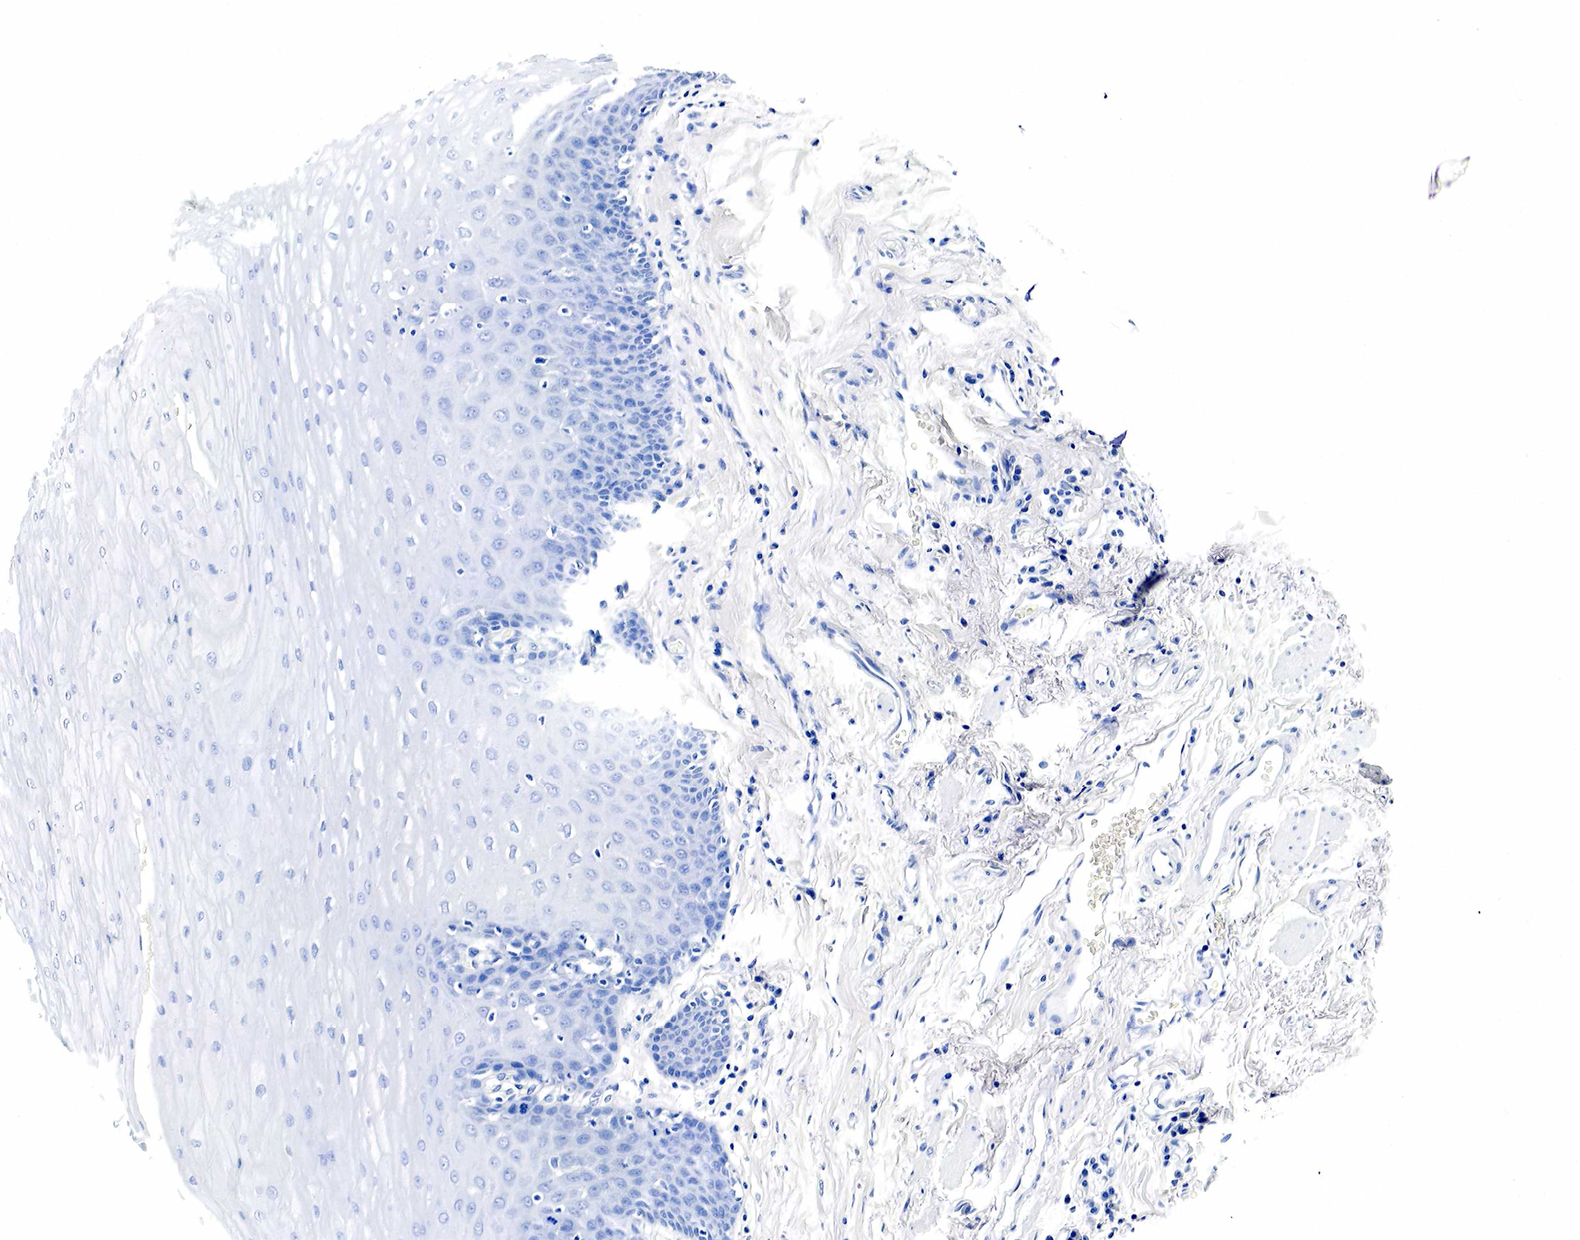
{"staining": {"intensity": "negative", "quantity": "none", "location": "none"}, "tissue": "esophagus", "cell_type": "Squamous epithelial cells", "image_type": "normal", "snomed": [{"axis": "morphology", "description": "Normal tissue, NOS"}, {"axis": "topography", "description": "Esophagus"}], "caption": "Immunohistochemical staining of benign human esophagus demonstrates no significant expression in squamous epithelial cells. Nuclei are stained in blue.", "gene": "GCG", "patient": {"sex": "male", "age": 70}}